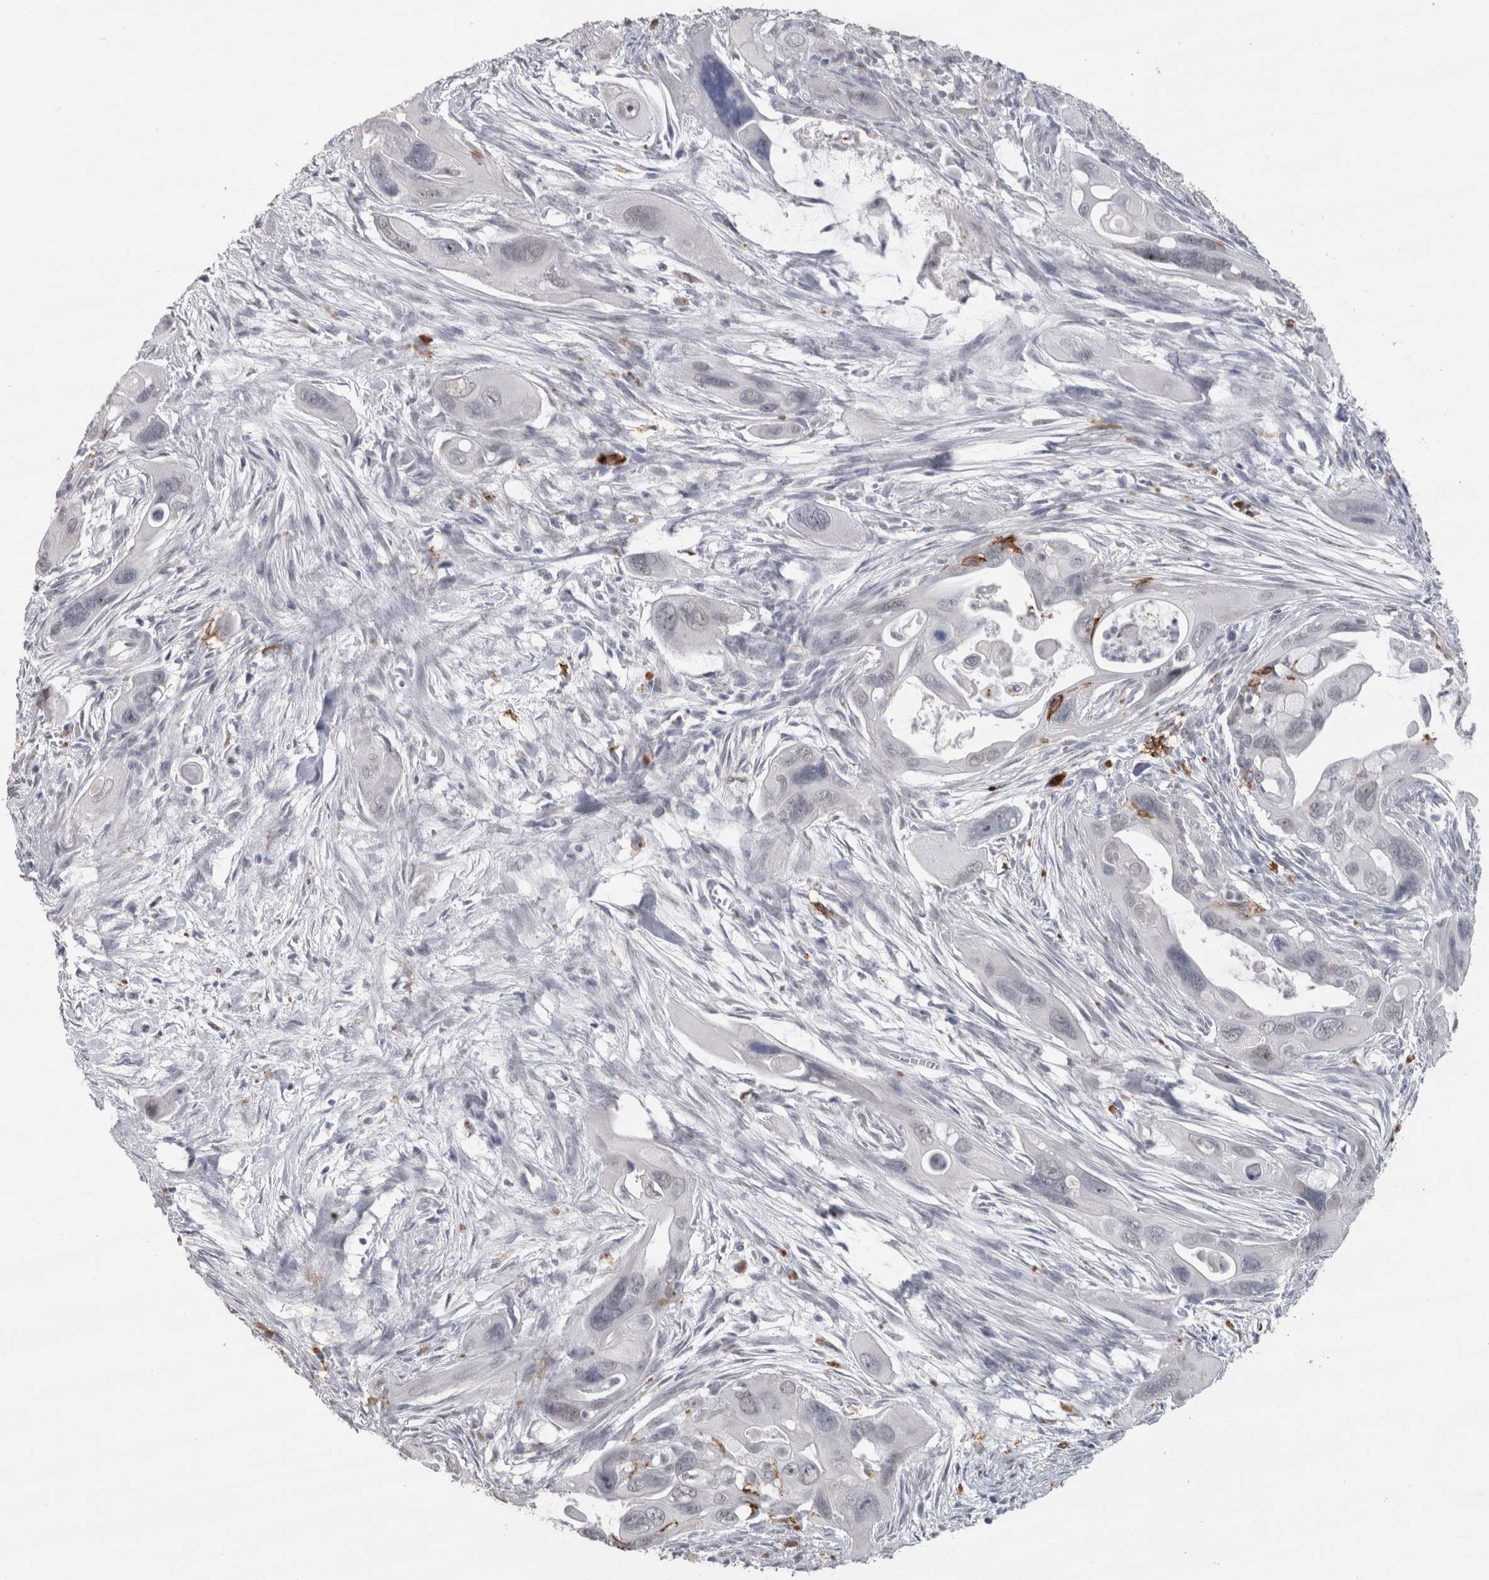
{"staining": {"intensity": "negative", "quantity": "none", "location": "none"}, "tissue": "pancreatic cancer", "cell_type": "Tumor cells", "image_type": "cancer", "snomed": [{"axis": "morphology", "description": "Adenocarcinoma, NOS"}, {"axis": "topography", "description": "Pancreas"}], "caption": "This is a photomicrograph of IHC staining of pancreatic cancer (adenocarcinoma), which shows no expression in tumor cells.", "gene": "CDH17", "patient": {"sex": "male", "age": 73}}